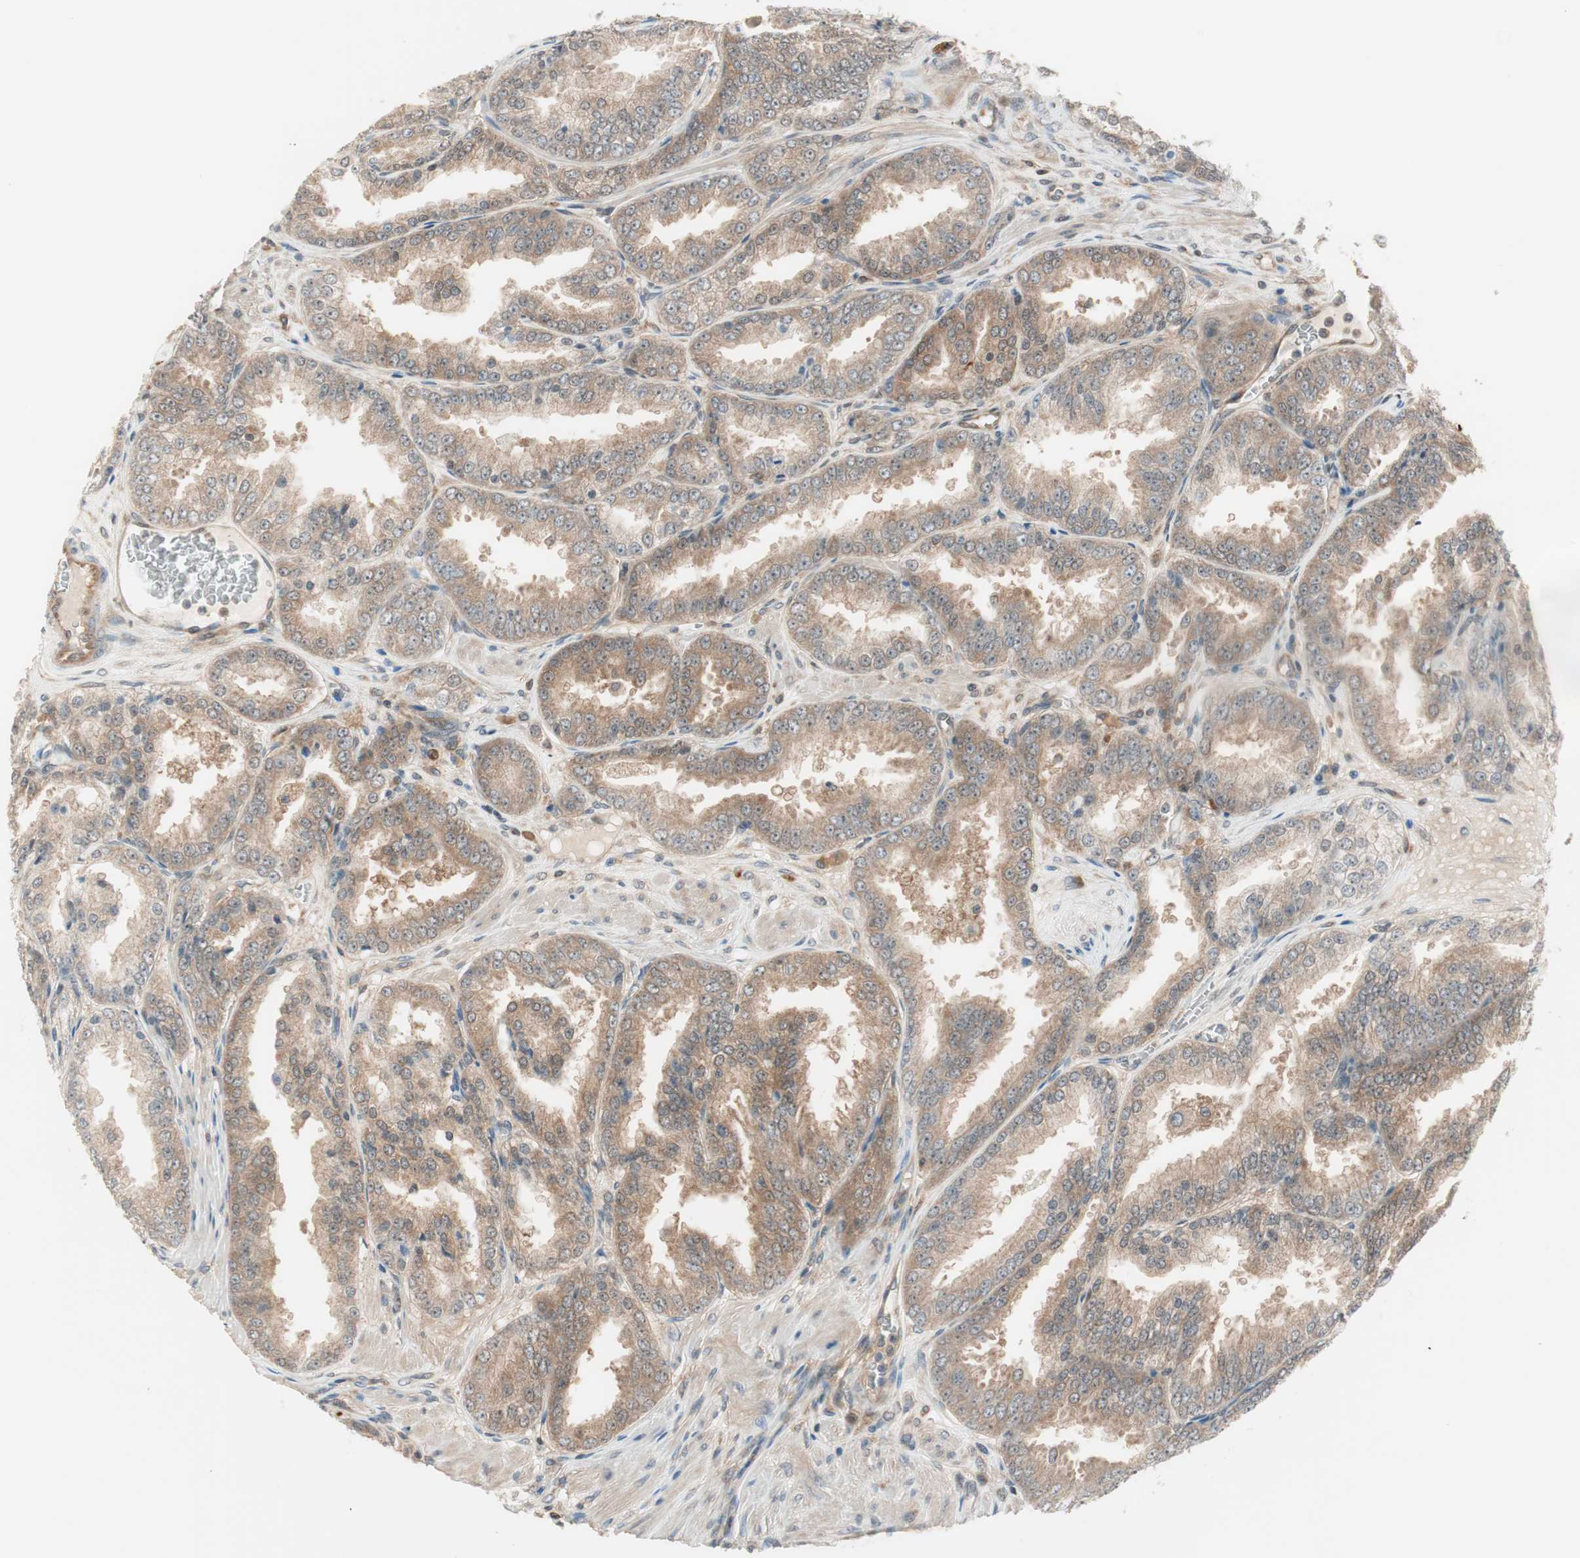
{"staining": {"intensity": "weak", "quantity": ">75%", "location": "cytoplasmic/membranous"}, "tissue": "prostate cancer", "cell_type": "Tumor cells", "image_type": "cancer", "snomed": [{"axis": "morphology", "description": "Adenocarcinoma, High grade"}, {"axis": "topography", "description": "Prostate"}], "caption": "High-magnification brightfield microscopy of high-grade adenocarcinoma (prostate) stained with DAB (3,3'-diaminobenzidine) (brown) and counterstained with hematoxylin (blue). tumor cells exhibit weak cytoplasmic/membranous positivity is seen in approximately>75% of cells. (DAB IHC, brown staining for protein, blue staining for nuclei).", "gene": "GALT", "patient": {"sex": "male", "age": 61}}